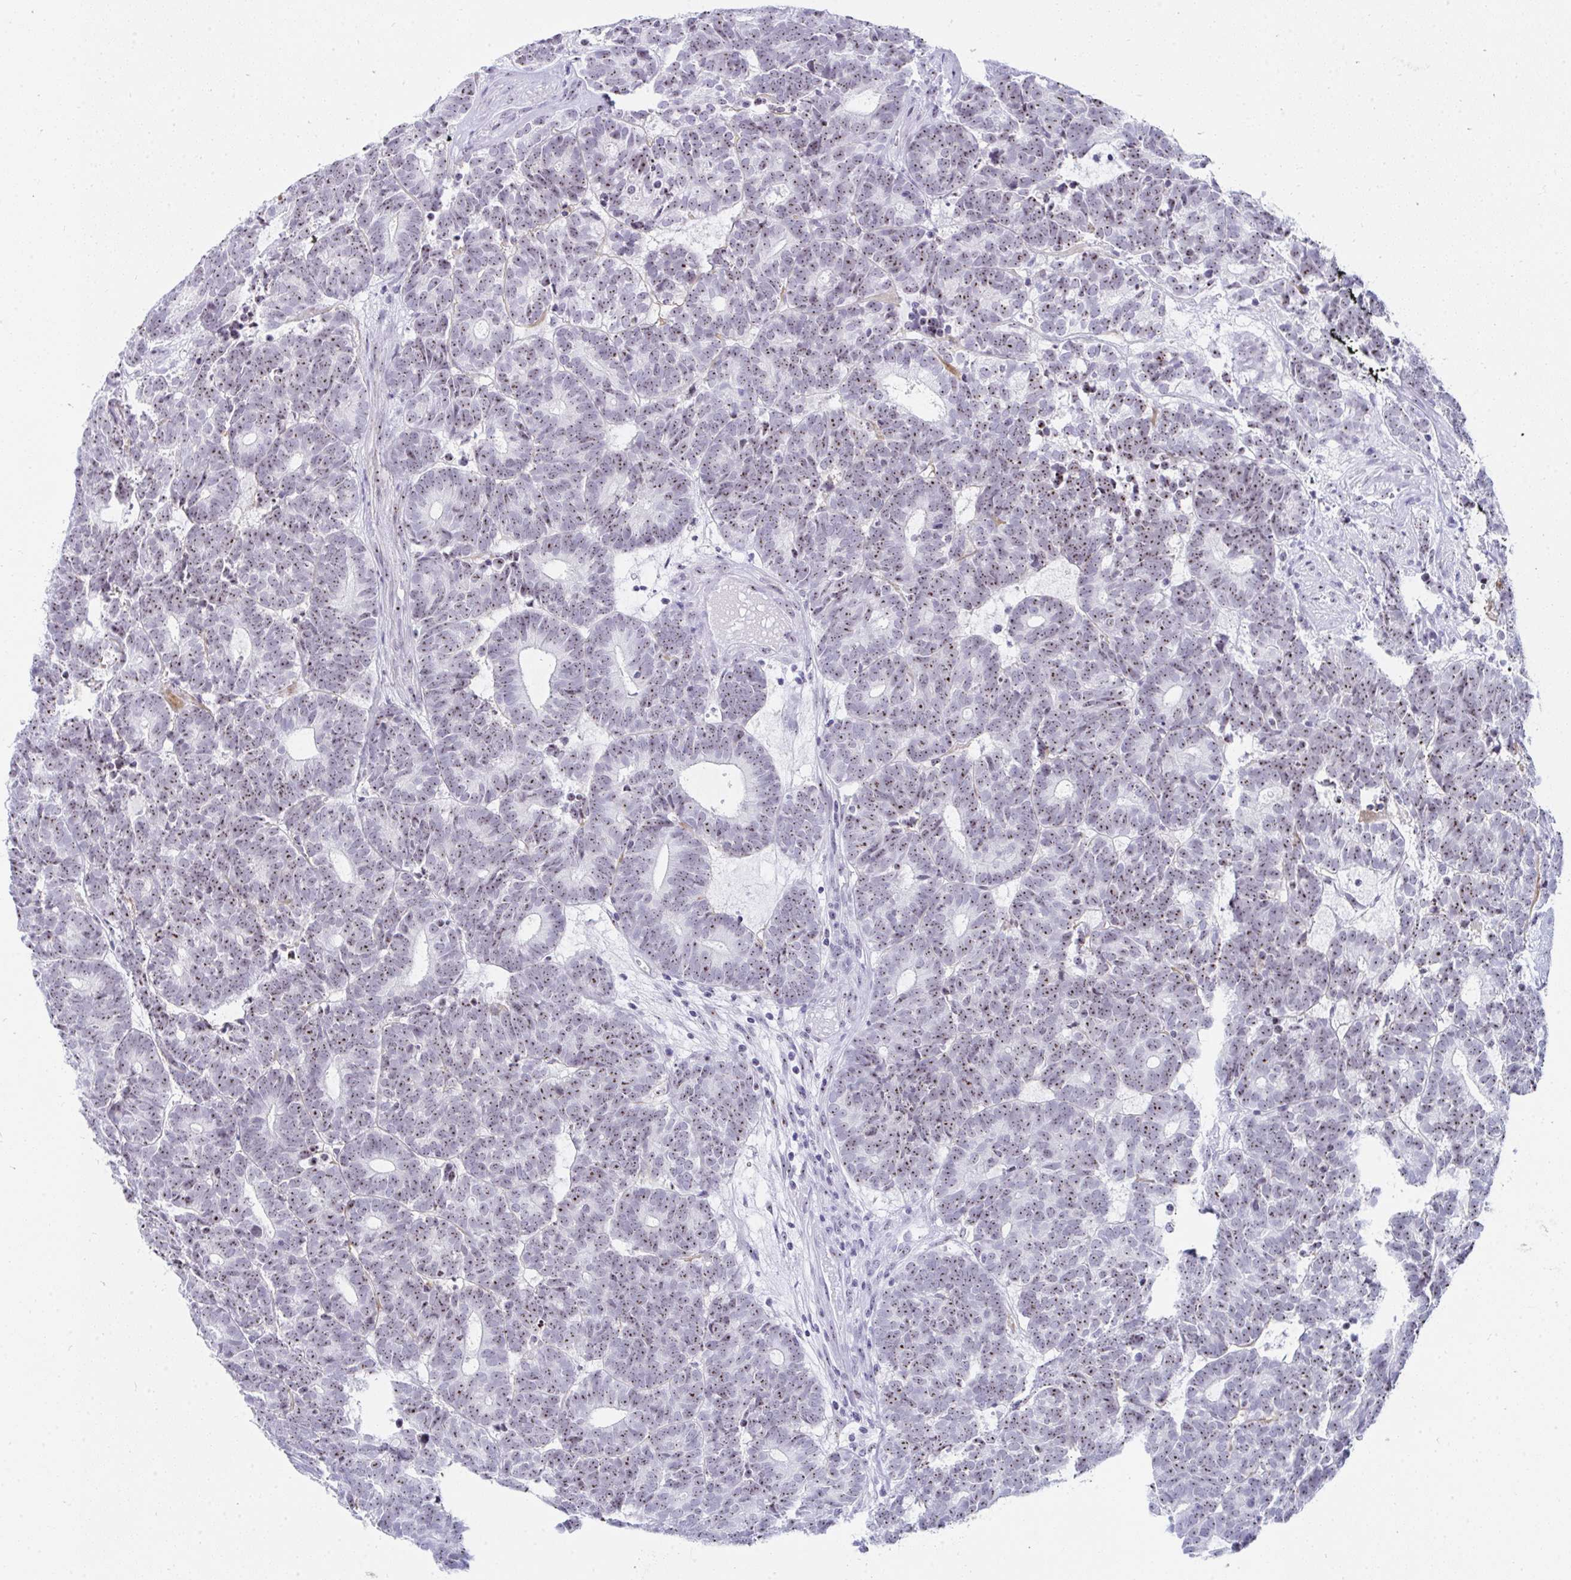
{"staining": {"intensity": "moderate", "quantity": ">75%", "location": "nuclear"}, "tissue": "head and neck cancer", "cell_type": "Tumor cells", "image_type": "cancer", "snomed": [{"axis": "morphology", "description": "Adenocarcinoma, NOS"}, {"axis": "topography", "description": "Head-Neck"}], "caption": "Brown immunohistochemical staining in head and neck adenocarcinoma exhibits moderate nuclear positivity in about >75% of tumor cells. (brown staining indicates protein expression, while blue staining denotes nuclei).", "gene": "NOP10", "patient": {"sex": "female", "age": 81}}